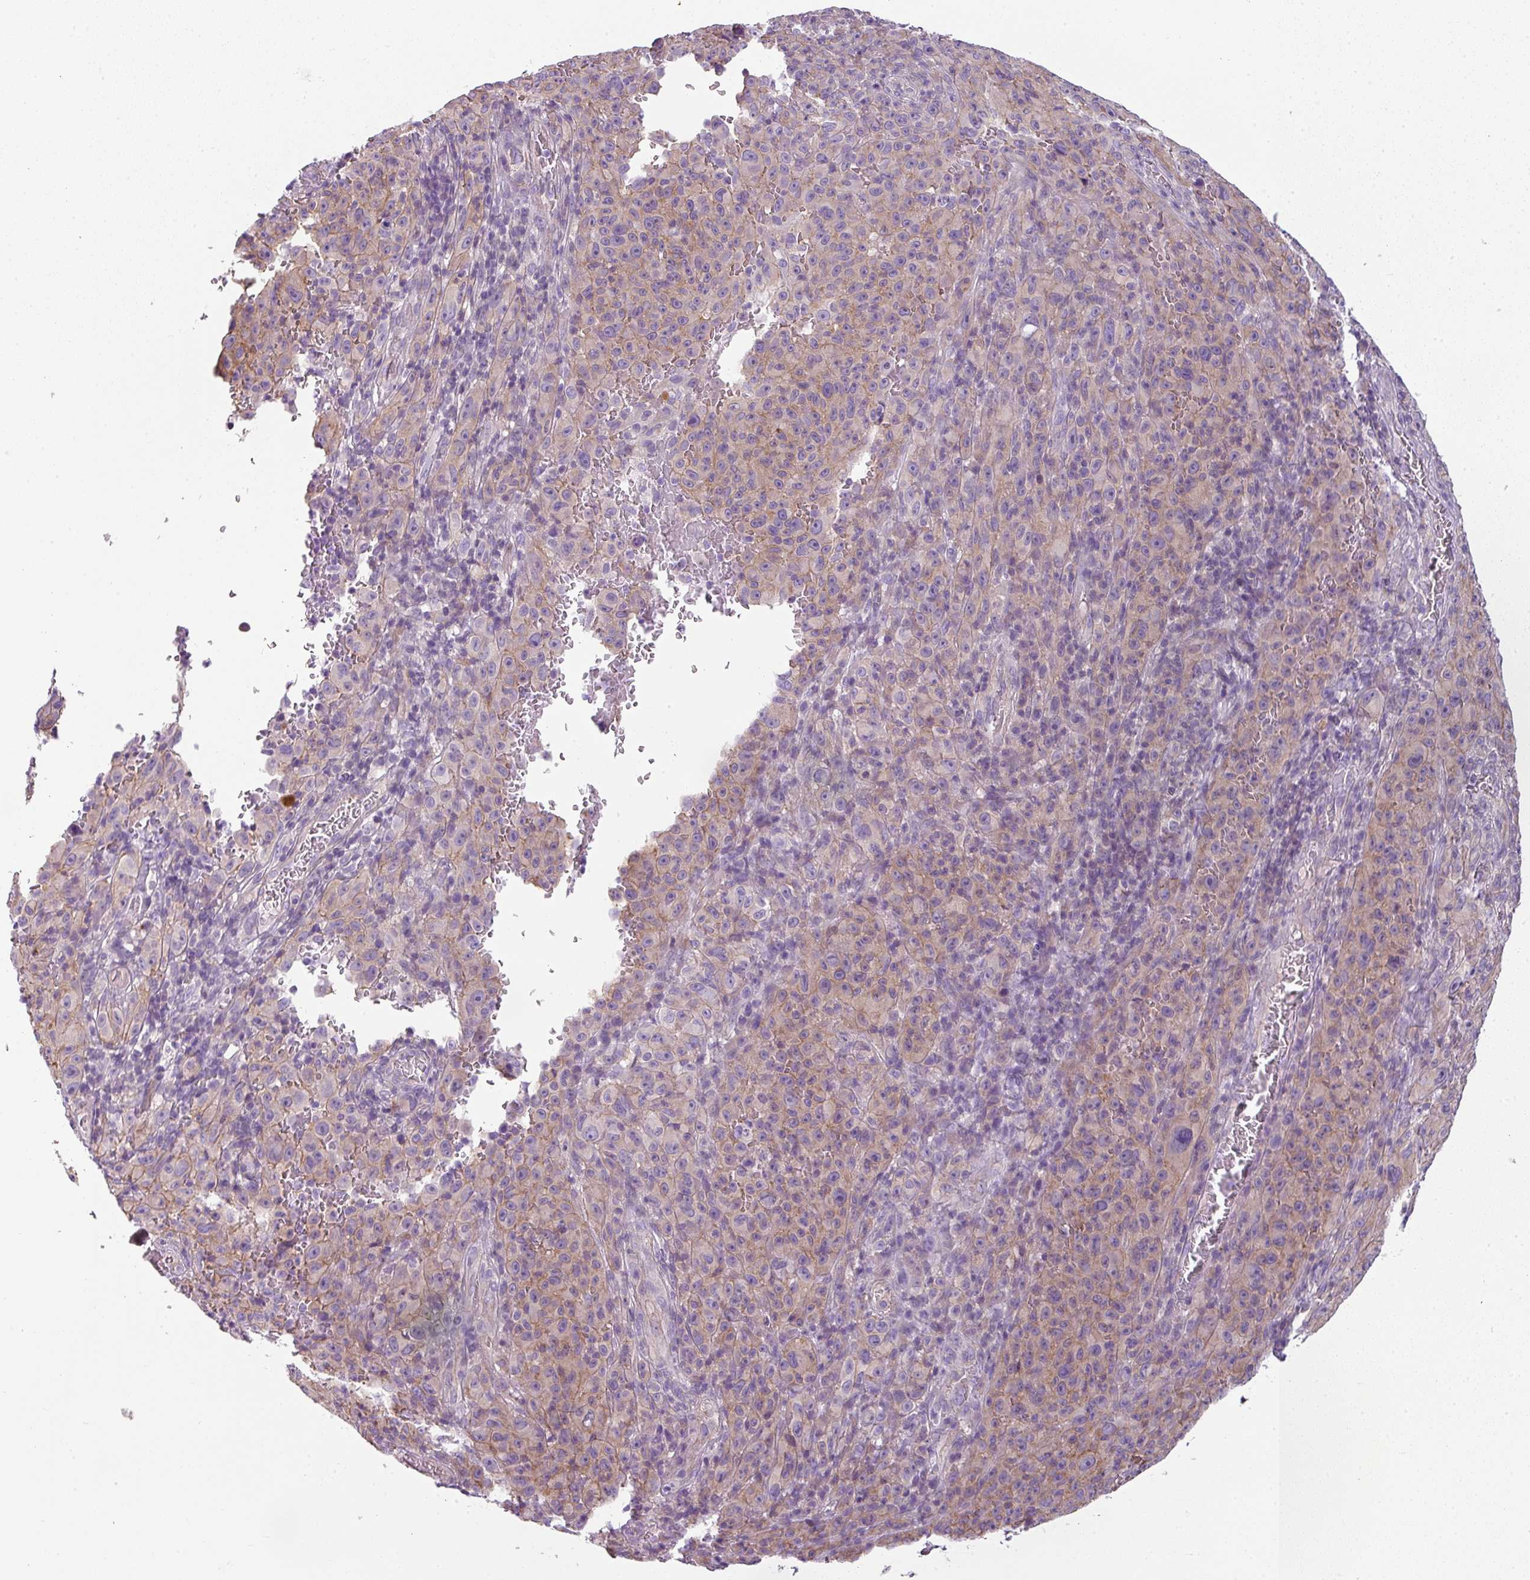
{"staining": {"intensity": "weak", "quantity": "25%-75%", "location": "cytoplasmic/membranous"}, "tissue": "melanoma", "cell_type": "Tumor cells", "image_type": "cancer", "snomed": [{"axis": "morphology", "description": "Malignant melanoma, NOS"}, {"axis": "topography", "description": "Skin"}], "caption": "Malignant melanoma stained for a protein displays weak cytoplasmic/membranous positivity in tumor cells.", "gene": "PALS2", "patient": {"sex": "female", "age": 82}}